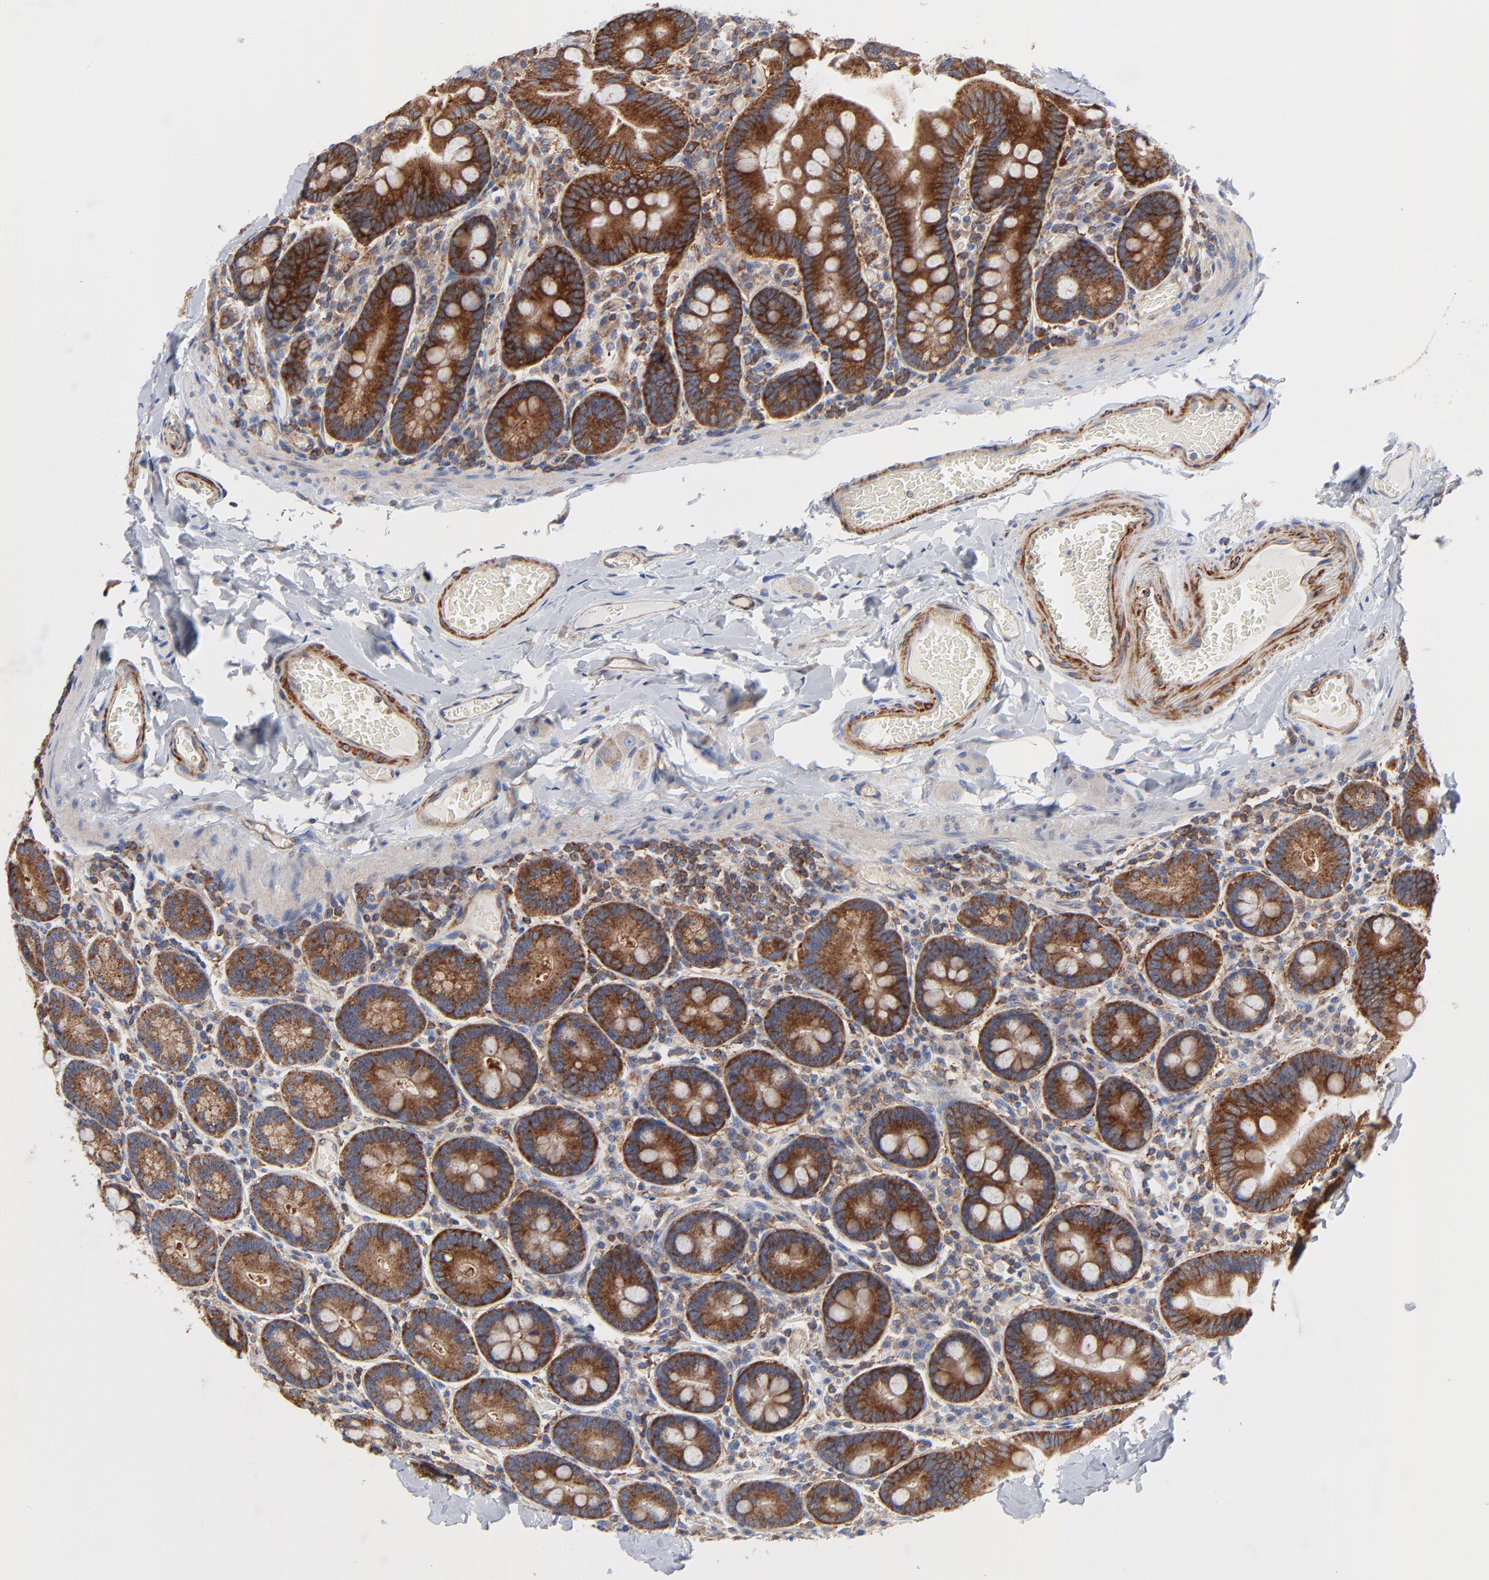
{"staining": {"intensity": "strong", "quantity": ">75%", "location": "cytoplasmic/membranous"}, "tissue": "duodenum", "cell_type": "Glandular cells", "image_type": "normal", "snomed": [{"axis": "morphology", "description": "Normal tissue, NOS"}, {"axis": "topography", "description": "Duodenum"}], "caption": "This is a micrograph of IHC staining of normal duodenum, which shows strong expression in the cytoplasmic/membranous of glandular cells.", "gene": "CD2AP", "patient": {"sex": "male", "age": 66}}